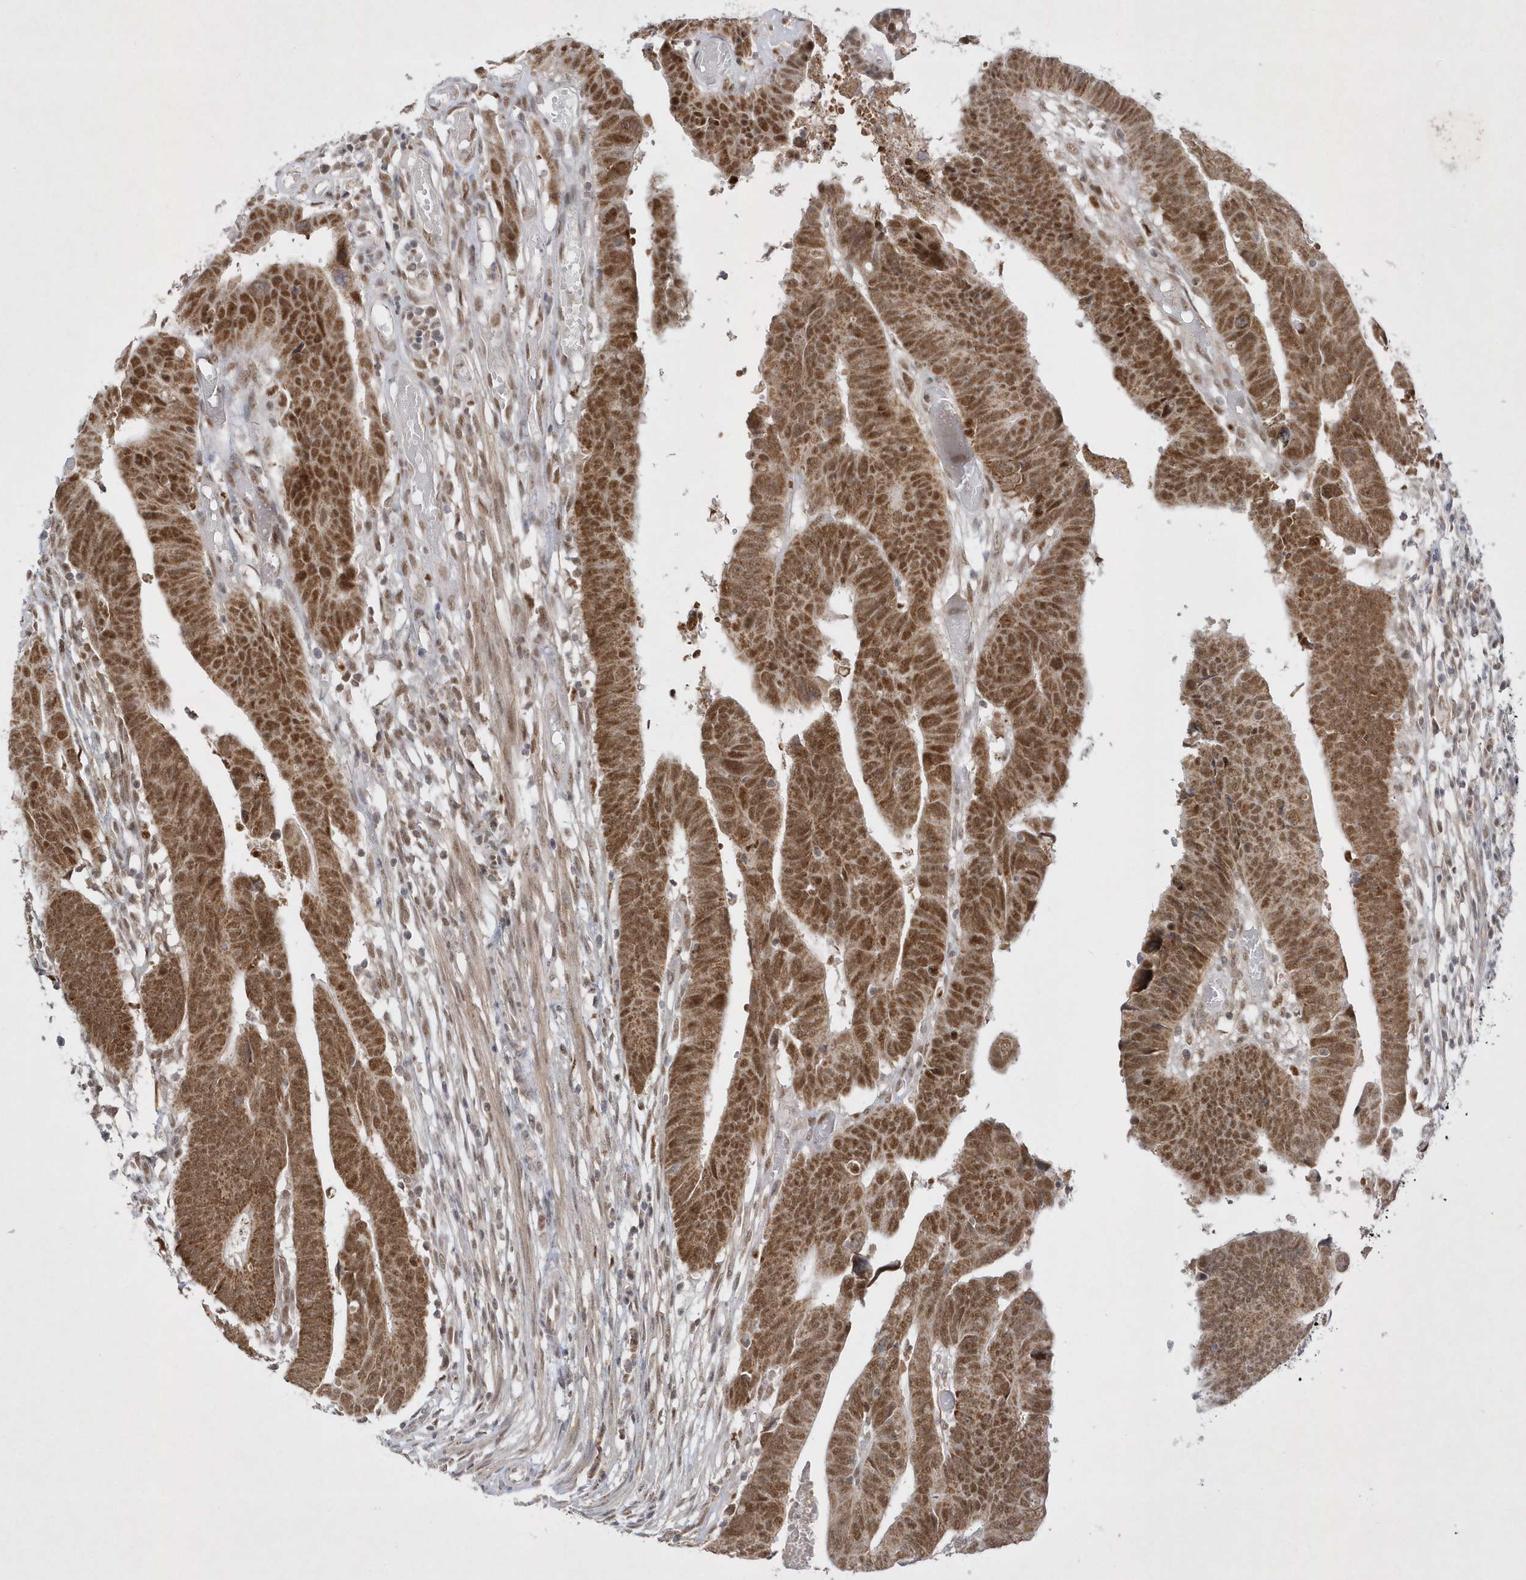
{"staining": {"intensity": "moderate", "quantity": ">75%", "location": "cytoplasmic/membranous,nuclear"}, "tissue": "colorectal cancer", "cell_type": "Tumor cells", "image_type": "cancer", "snomed": [{"axis": "morphology", "description": "Adenocarcinoma, NOS"}, {"axis": "topography", "description": "Rectum"}], "caption": "The photomicrograph shows a brown stain indicating the presence of a protein in the cytoplasmic/membranous and nuclear of tumor cells in colorectal cancer.", "gene": "CPSF3", "patient": {"sex": "female", "age": 65}}